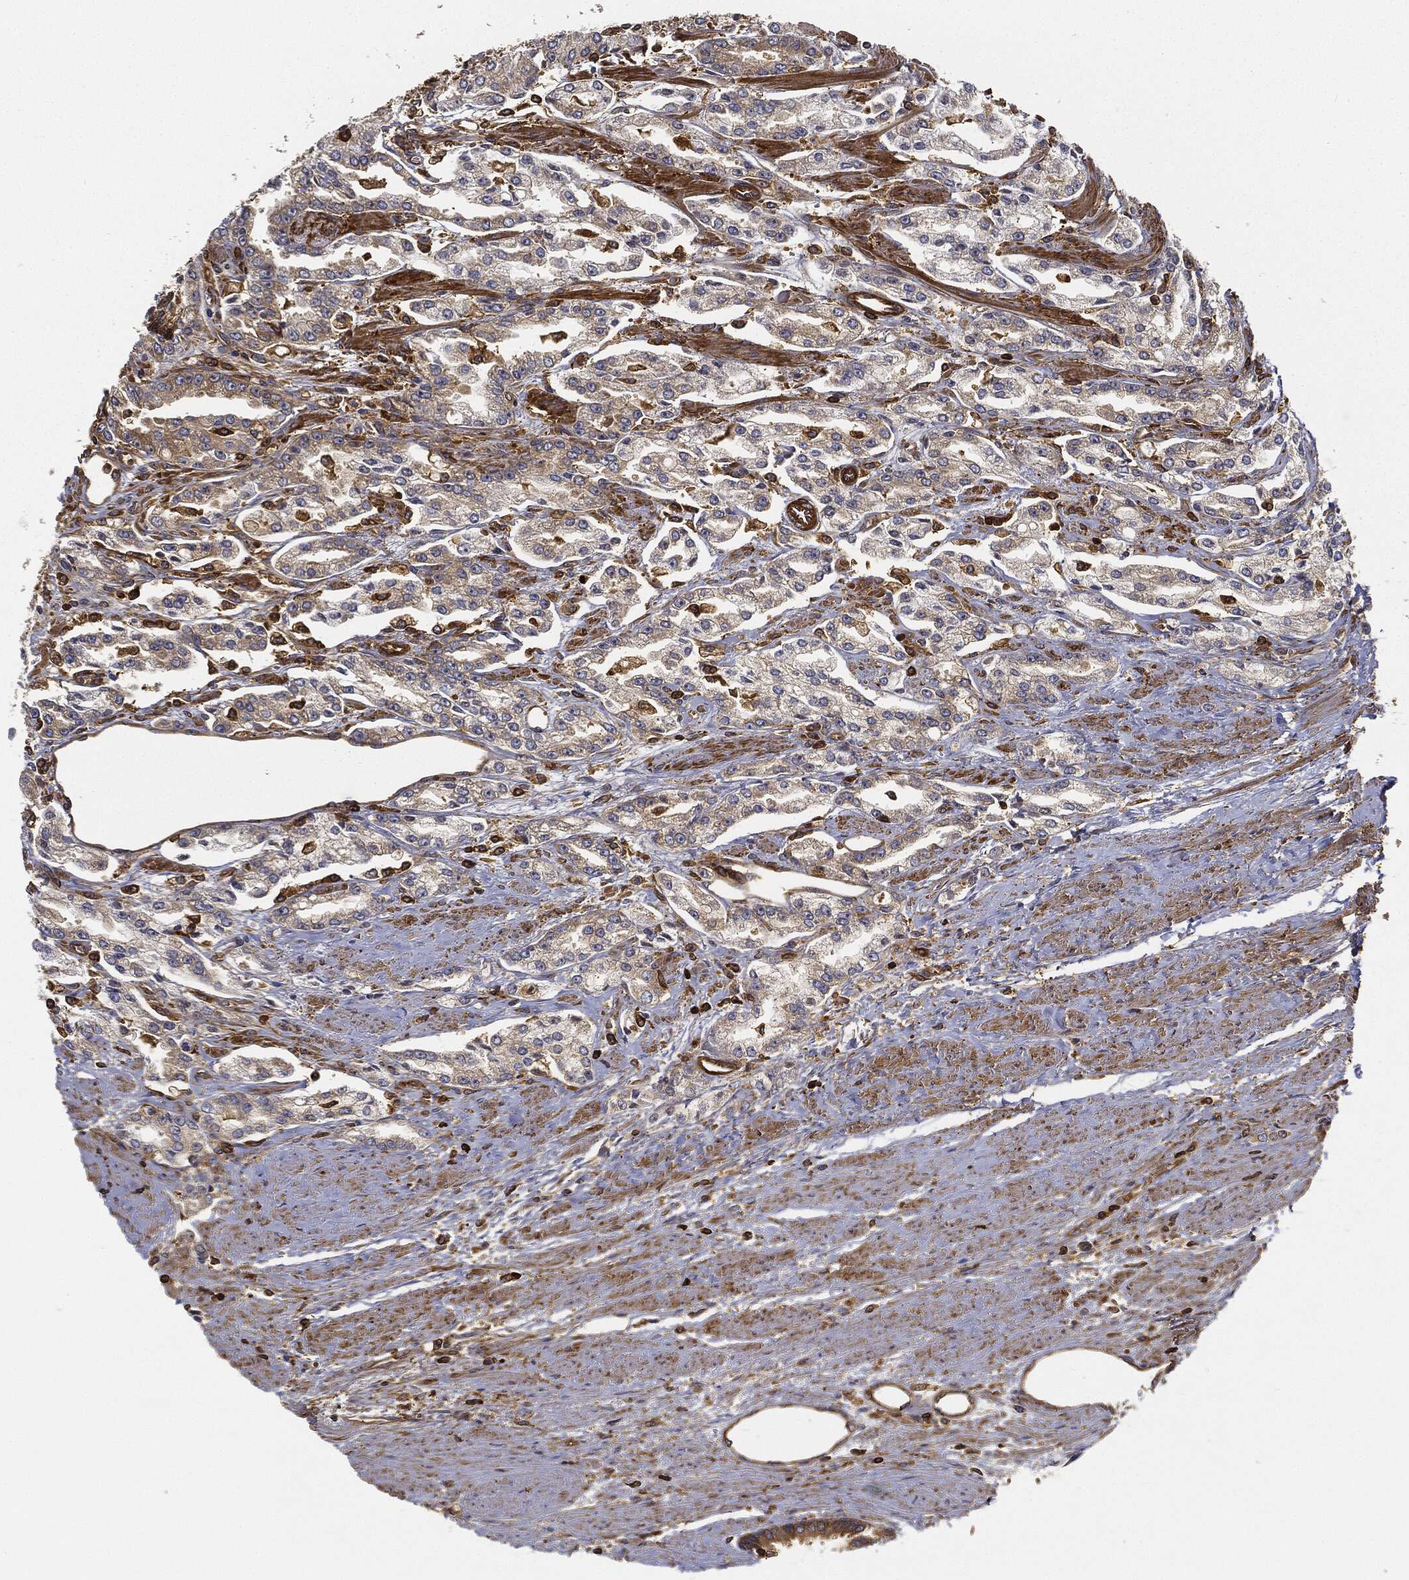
{"staining": {"intensity": "moderate", "quantity": "25%-75%", "location": "cytoplasmic/membranous"}, "tissue": "prostate cancer", "cell_type": "Tumor cells", "image_type": "cancer", "snomed": [{"axis": "morphology", "description": "Adenocarcinoma, Medium grade"}, {"axis": "topography", "description": "Prostate"}], "caption": "Moderate cytoplasmic/membranous staining is seen in approximately 25%-75% of tumor cells in adenocarcinoma (medium-grade) (prostate).", "gene": "WDR1", "patient": {"sex": "male", "age": 71}}